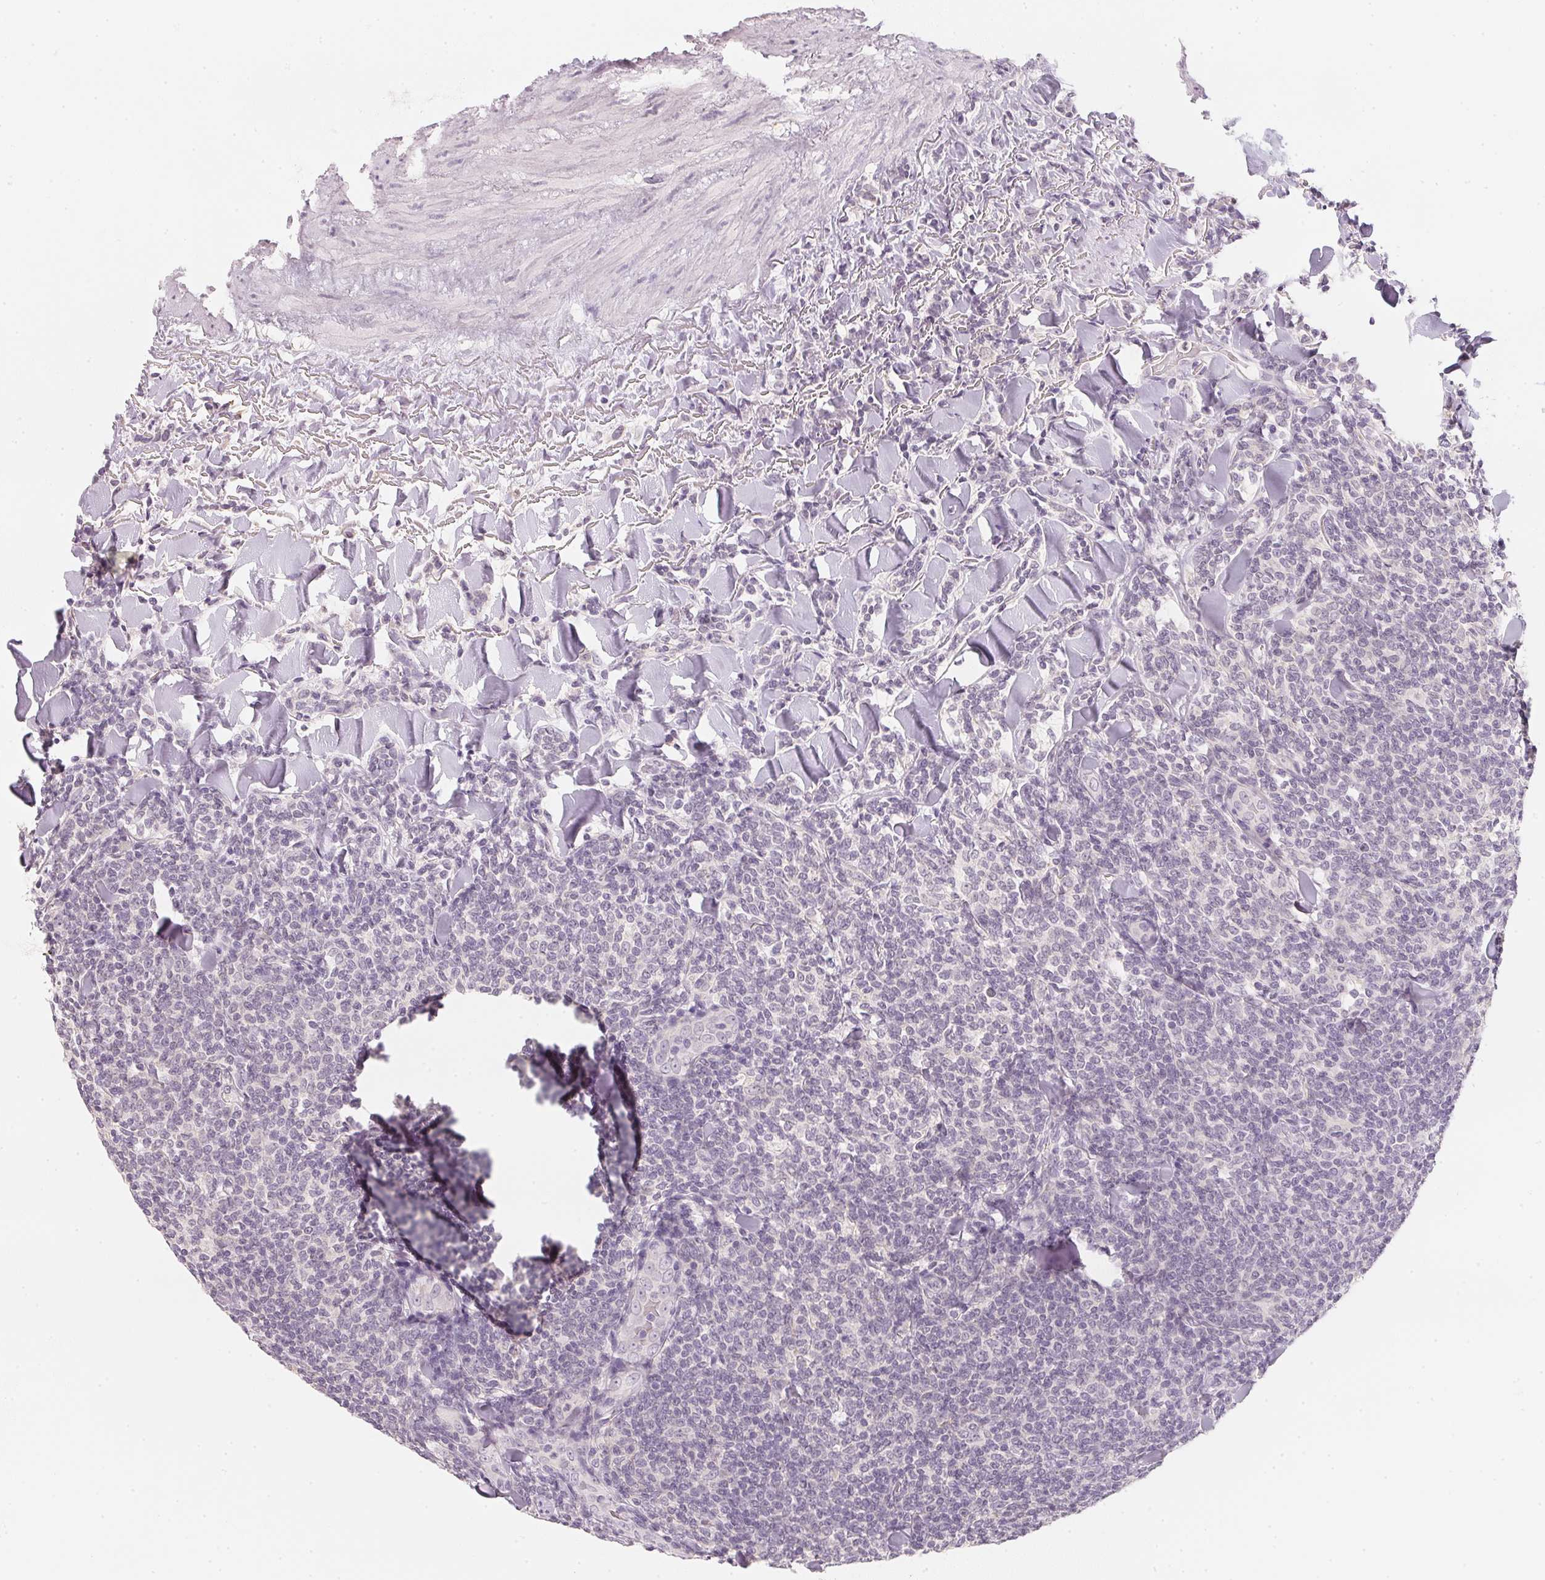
{"staining": {"intensity": "negative", "quantity": "none", "location": "none"}, "tissue": "lymphoma", "cell_type": "Tumor cells", "image_type": "cancer", "snomed": [{"axis": "morphology", "description": "Malignant lymphoma, non-Hodgkin's type, Low grade"}, {"axis": "topography", "description": "Lymph node"}], "caption": "Tumor cells are negative for brown protein staining in malignant lymphoma, non-Hodgkin's type (low-grade).", "gene": "CFAP276", "patient": {"sex": "female", "age": 56}}